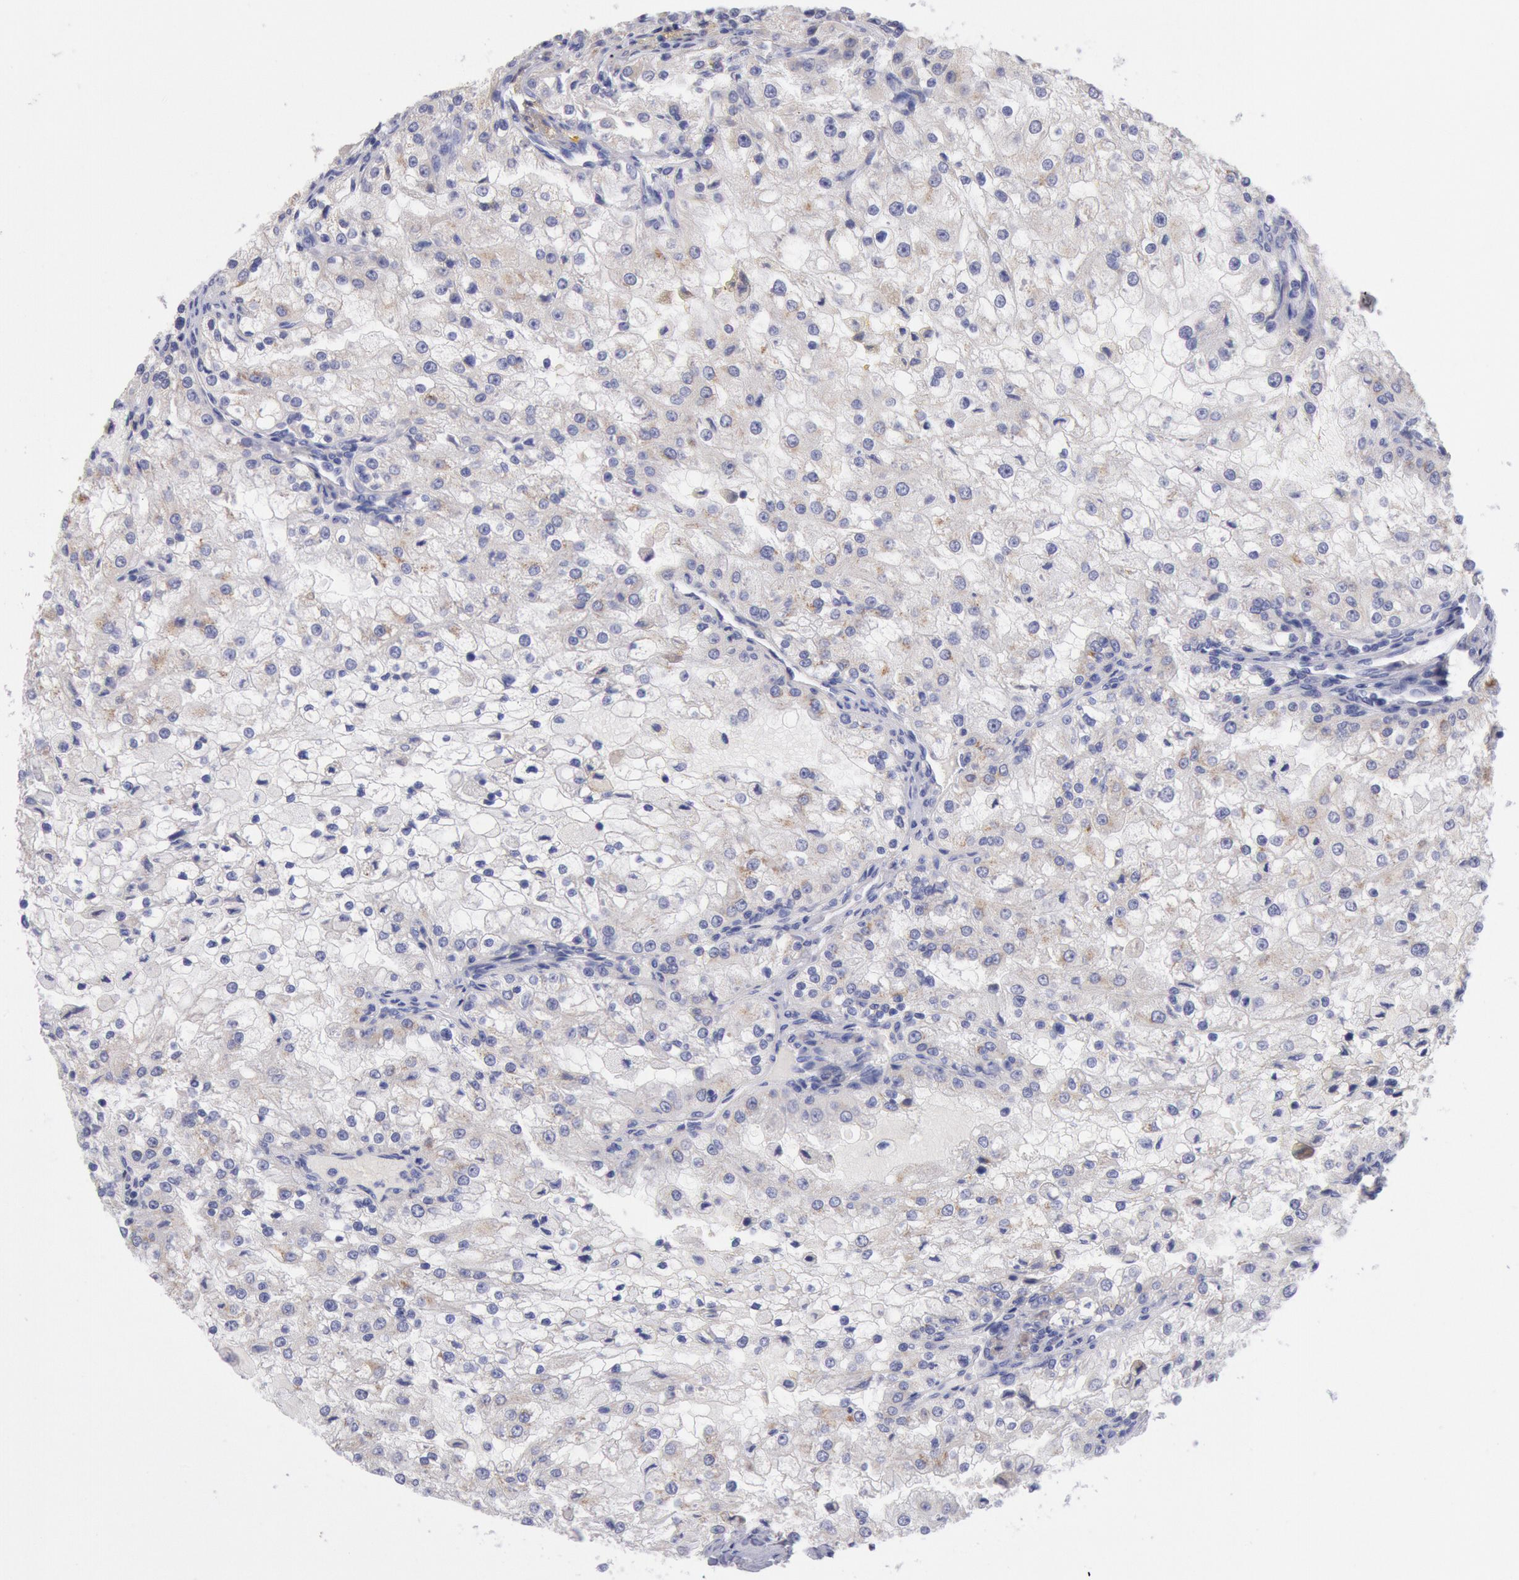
{"staining": {"intensity": "weak", "quantity": "25%-75%", "location": "cytoplasmic/membranous"}, "tissue": "renal cancer", "cell_type": "Tumor cells", "image_type": "cancer", "snomed": [{"axis": "morphology", "description": "Adenocarcinoma, NOS"}, {"axis": "topography", "description": "Kidney"}], "caption": "About 25%-75% of tumor cells in renal cancer exhibit weak cytoplasmic/membranous protein staining as visualized by brown immunohistochemical staining.", "gene": "GAL3ST1", "patient": {"sex": "female", "age": 74}}